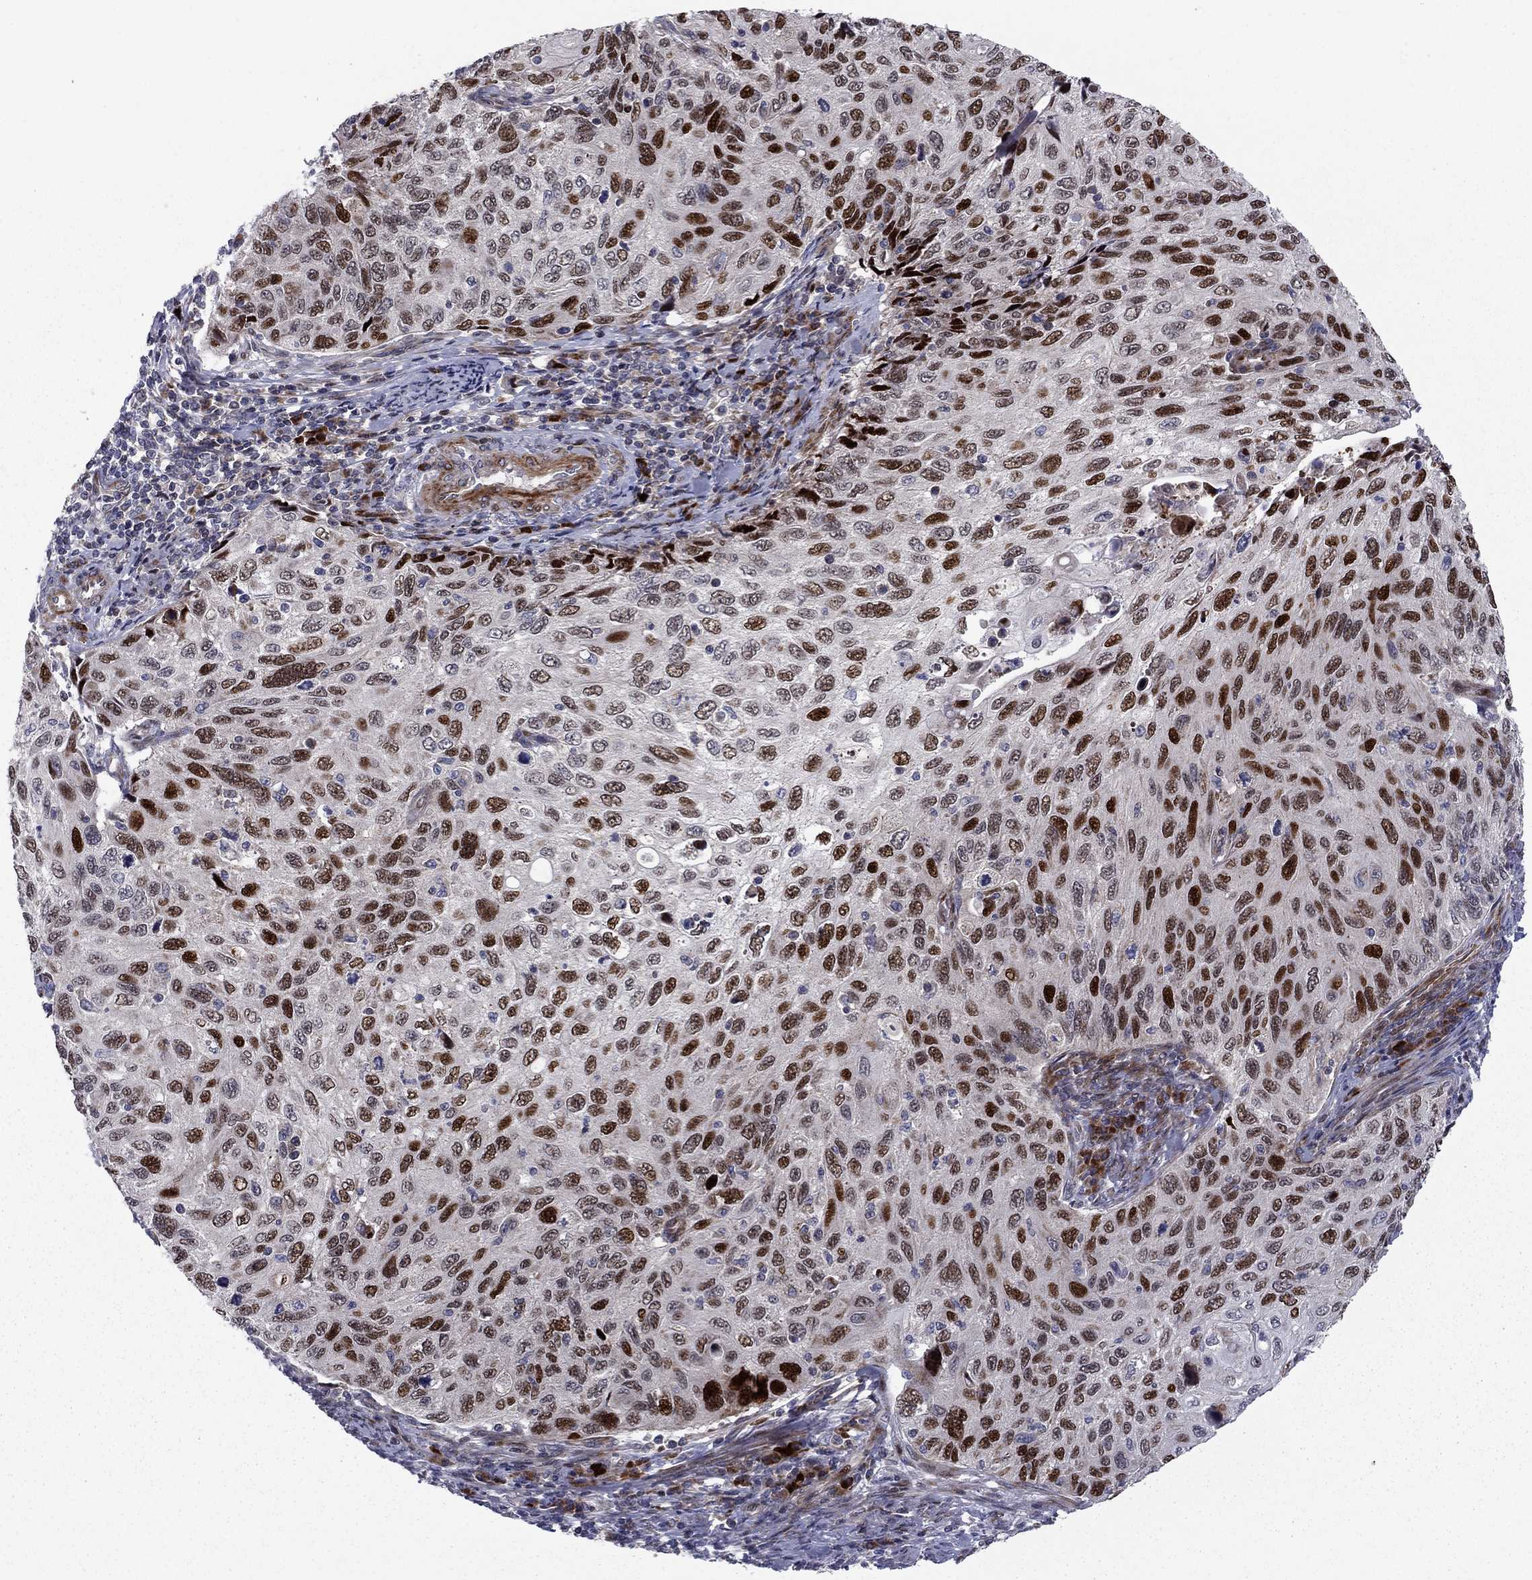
{"staining": {"intensity": "strong", "quantity": ">75%", "location": "nuclear"}, "tissue": "cervical cancer", "cell_type": "Tumor cells", "image_type": "cancer", "snomed": [{"axis": "morphology", "description": "Squamous cell carcinoma, NOS"}, {"axis": "topography", "description": "Cervix"}], "caption": "DAB immunohistochemical staining of human cervical cancer displays strong nuclear protein expression in about >75% of tumor cells.", "gene": "MIOS", "patient": {"sex": "female", "age": 70}}